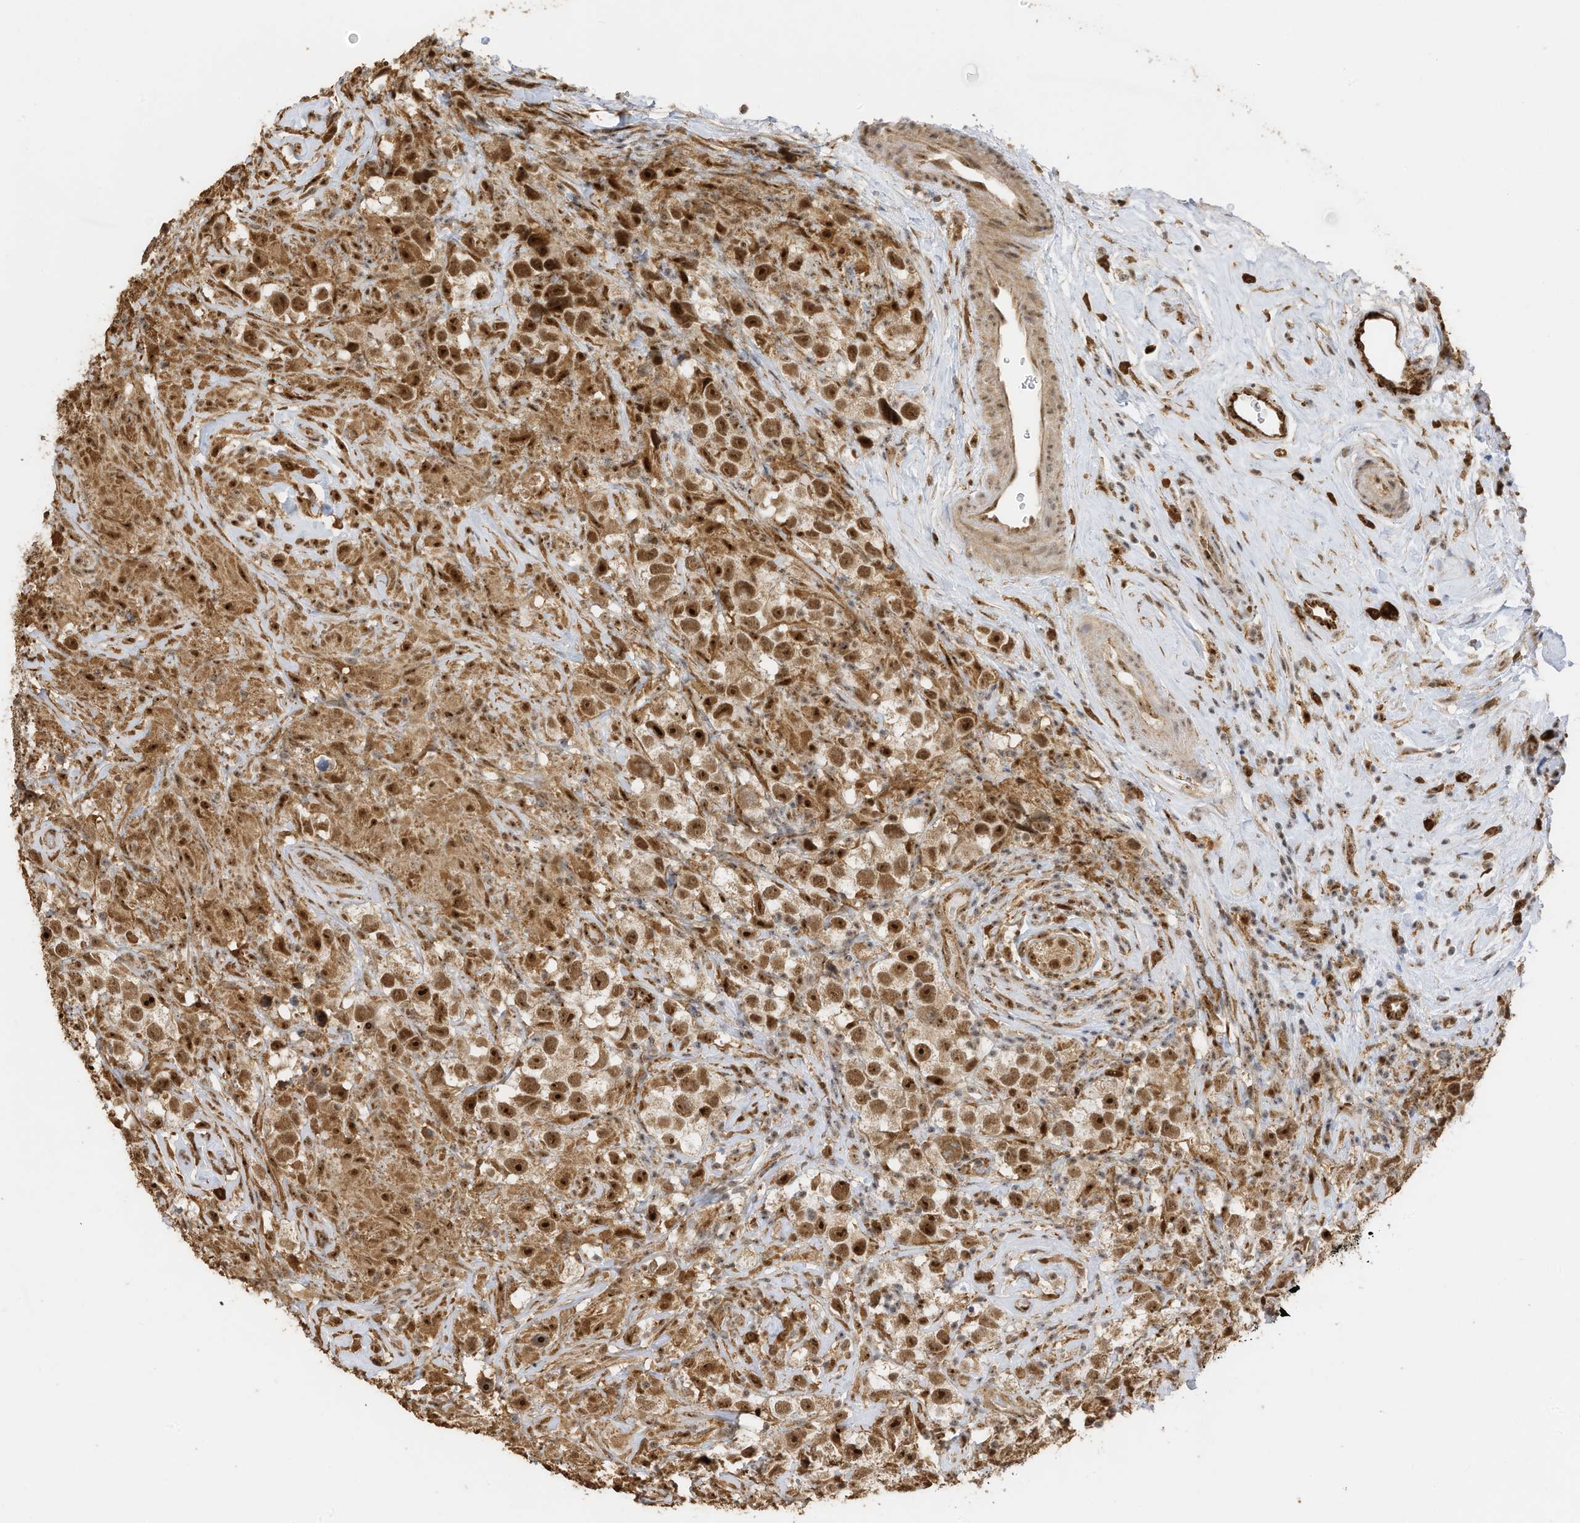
{"staining": {"intensity": "strong", "quantity": ">75%", "location": "cytoplasmic/membranous,nuclear"}, "tissue": "testis cancer", "cell_type": "Tumor cells", "image_type": "cancer", "snomed": [{"axis": "morphology", "description": "Seminoma, NOS"}, {"axis": "topography", "description": "Testis"}], "caption": "A micrograph of human testis seminoma stained for a protein shows strong cytoplasmic/membranous and nuclear brown staining in tumor cells. (DAB IHC, brown staining for protein, blue staining for nuclei).", "gene": "ERLEC1", "patient": {"sex": "male", "age": 49}}